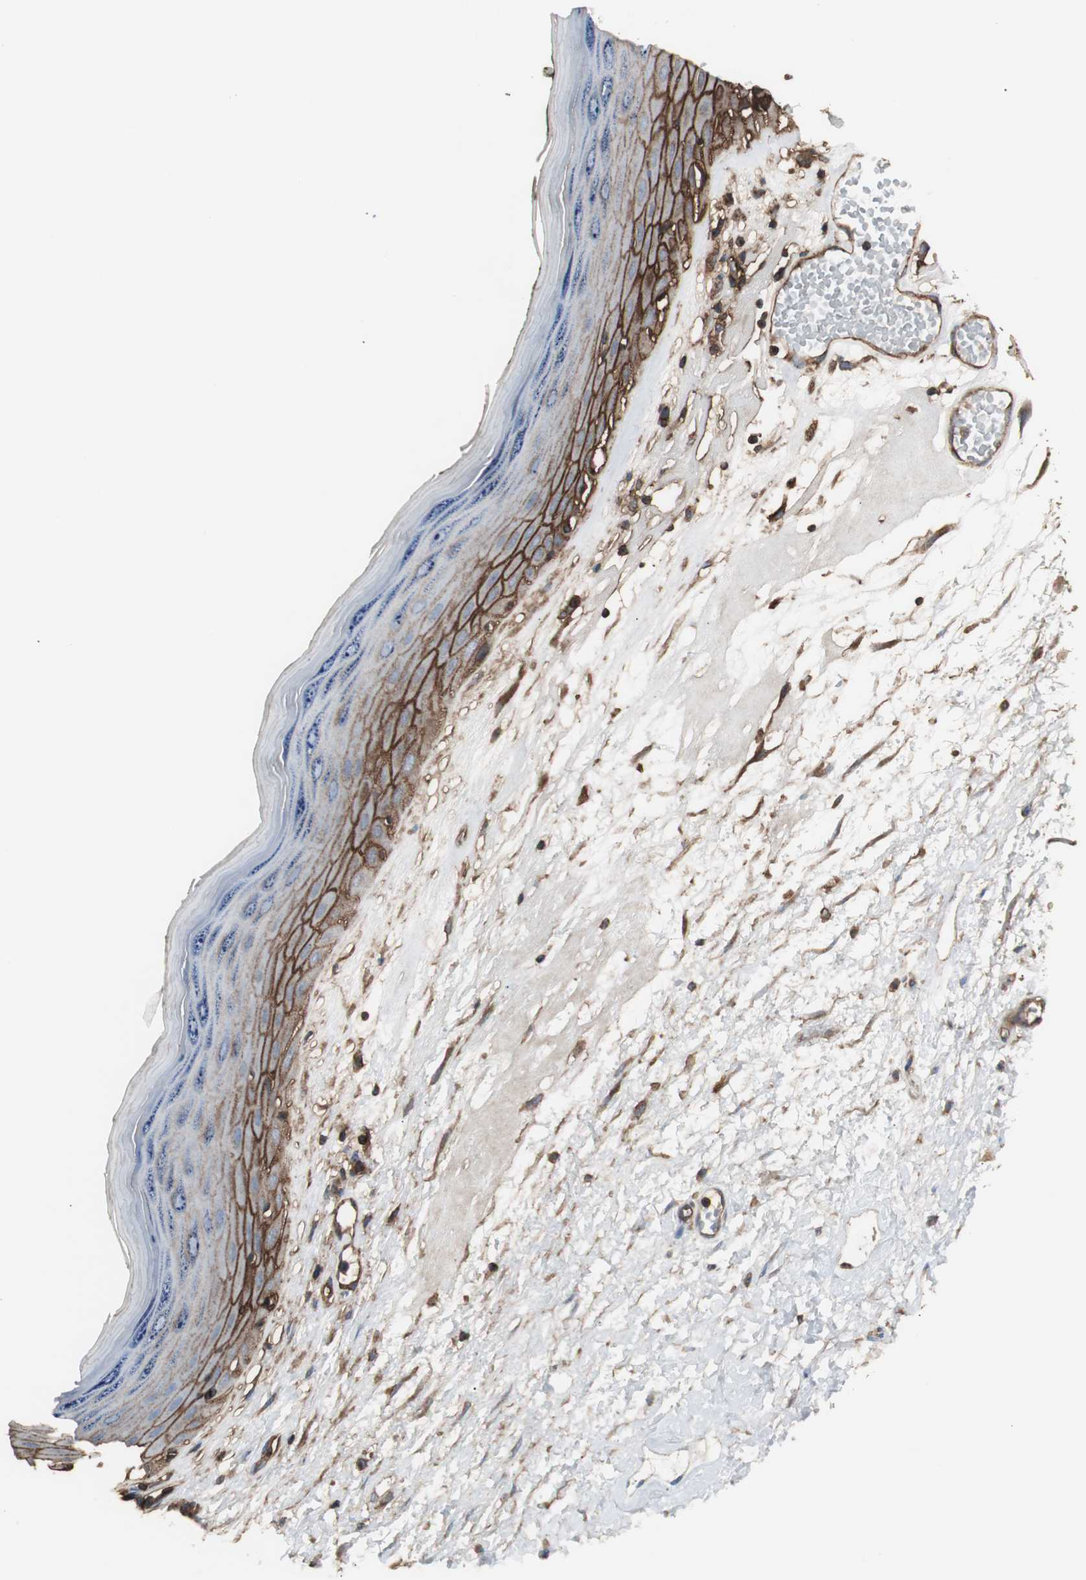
{"staining": {"intensity": "strong", "quantity": "25%-75%", "location": "cytoplasmic/membranous"}, "tissue": "skin", "cell_type": "Epidermal cells", "image_type": "normal", "snomed": [{"axis": "morphology", "description": "Normal tissue, NOS"}, {"axis": "morphology", "description": "Inflammation, NOS"}, {"axis": "topography", "description": "Vulva"}], "caption": "DAB (3,3'-diaminobenzidine) immunohistochemical staining of benign skin reveals strong cytoplasmic/membranous protein expression in approximately 25%-75% of epidermal cells.", "gene": "B2M", "patient": {"sex": "female", "age": 84}}